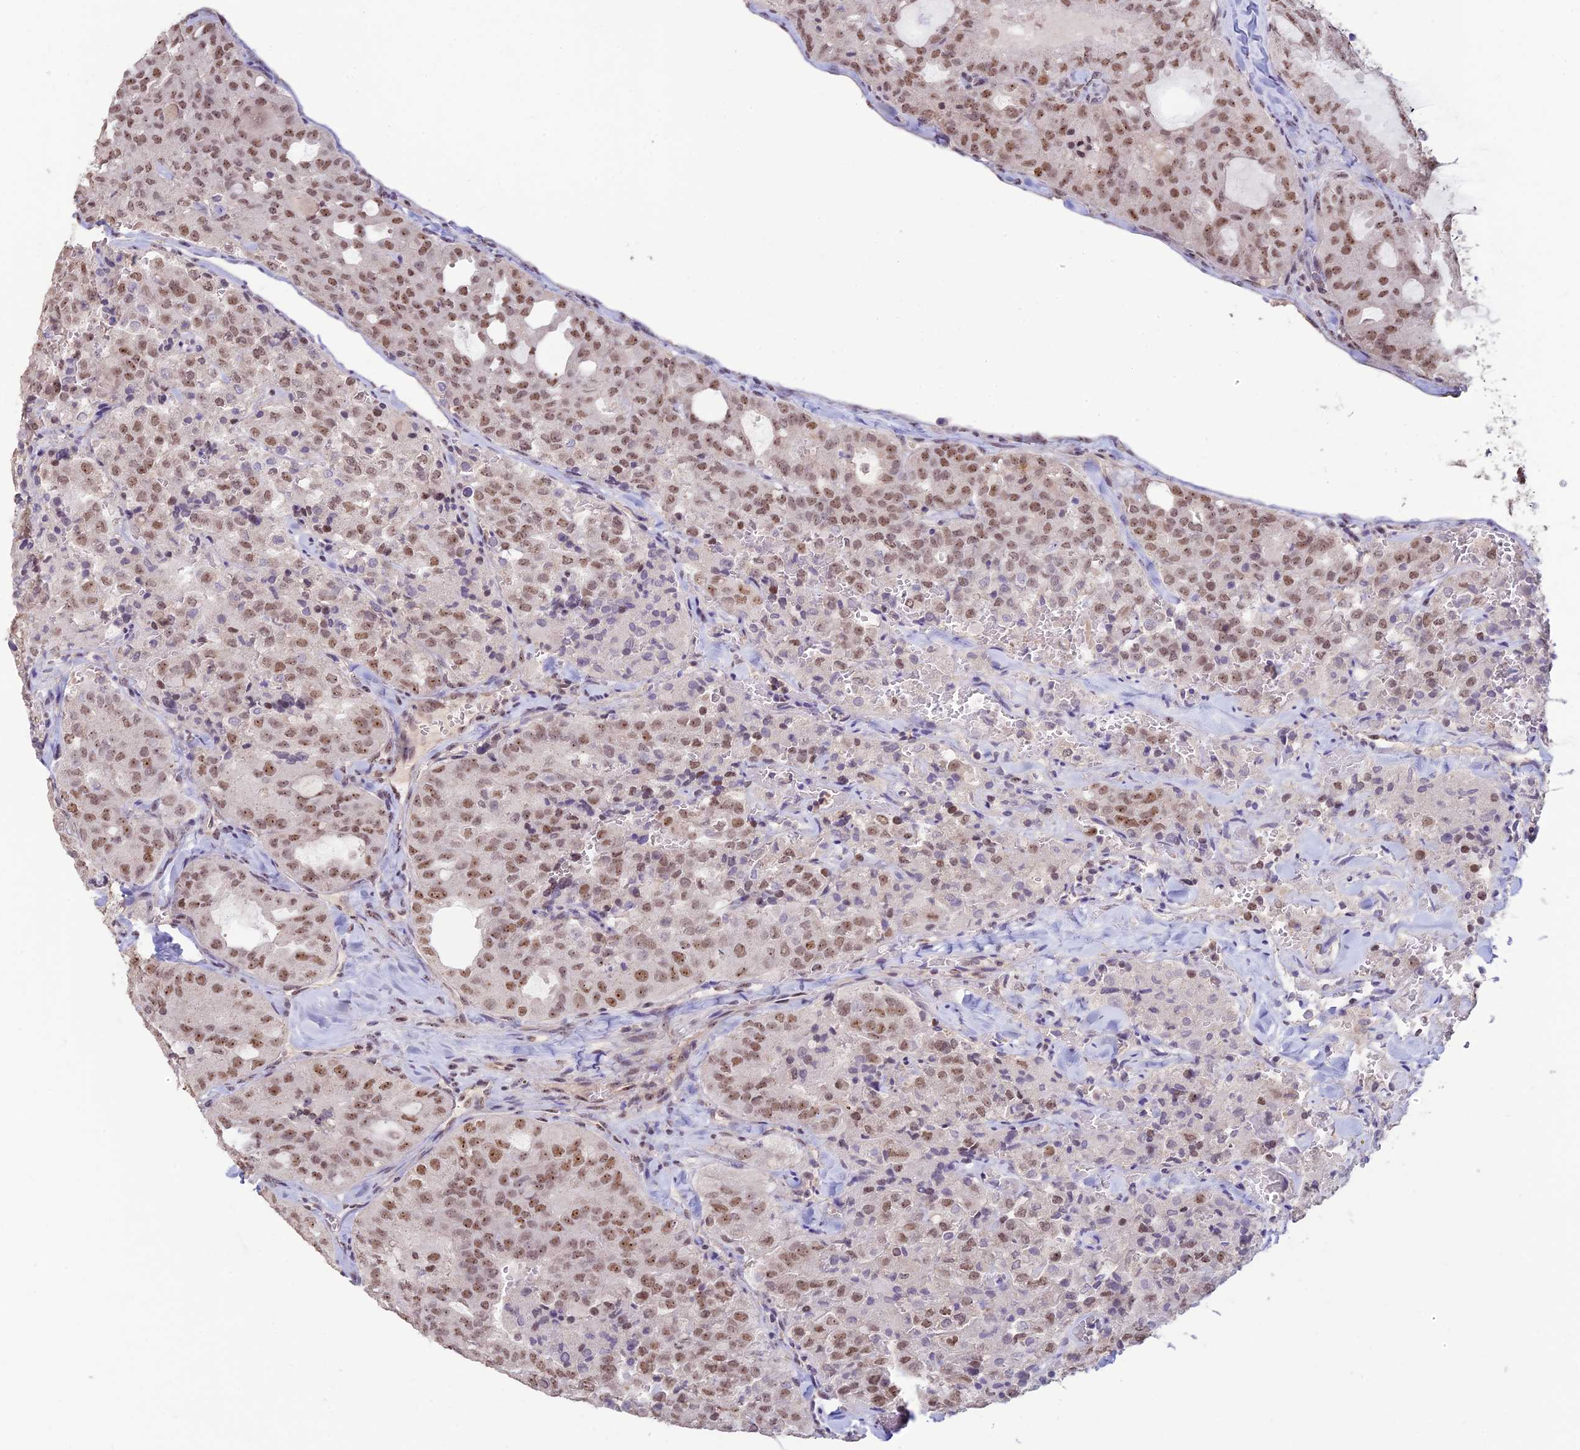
{"staining": {"intensity": "moderate", "quantity": ">75%", "location": "nuclear"}, "tissue": "thyroid cancer", "cell_type": "Tumor cells", "image_type": "cancer", "snomed": [{"axis": "morphology", "description": "Follicular adenoma carcinoma, NOS"}, {"axis": "topography", "description": "Thyroid gland"}], "caption": "Approximately >75% of tumor cells in human follicular adenoma carcinoma (thyroid) demonstrate moderate nuclear protein expression as visualized by brown immunohistochemical staining.", "gene": "POLR1G", "patient": {"sex": "male", "age": 75}}